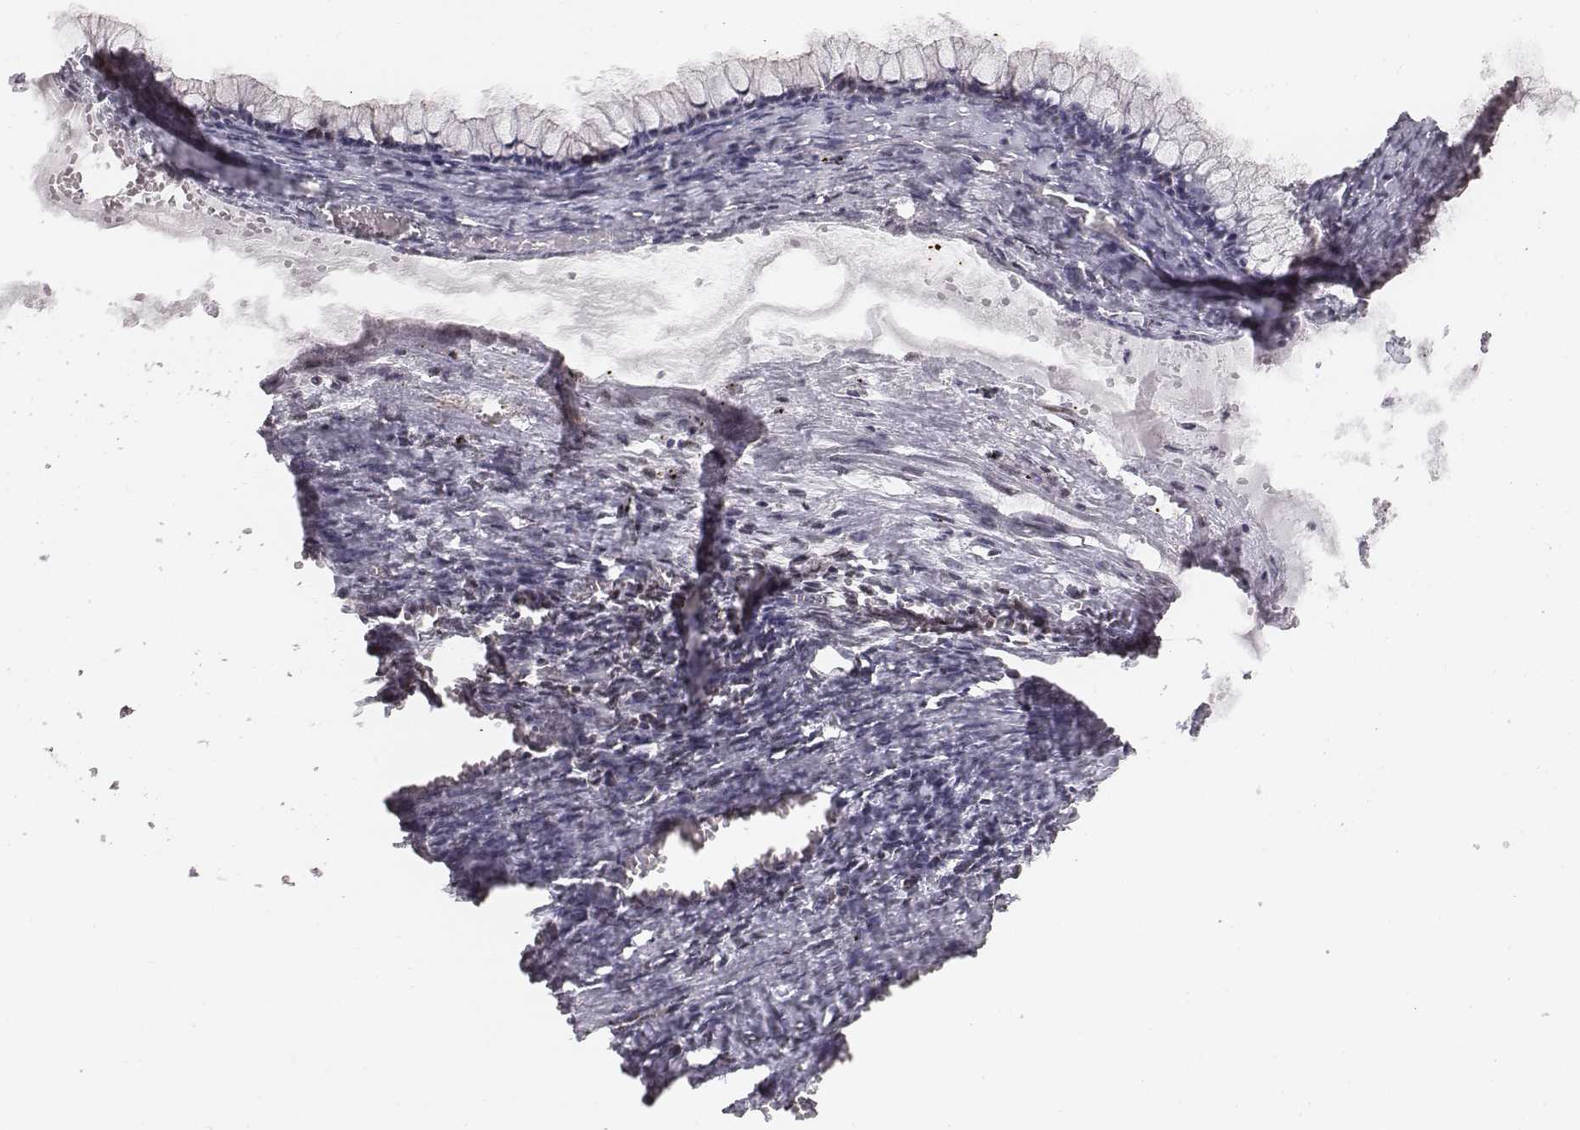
{"staining": {"intensity": "negative", "quantity": "none", "location": "none"}, "tissue": "ovarian cancer", "cell_type": "Tumor cells", "image_type": "cancer", "snomed": [{"axis": "morphology", "description": "Cystadenocarcinoma, mucinous, NOS"}, {"axis": "topography", "description": "Ovary"}], "caption": "This is a photomicrograph of IHC staining of ovarian mucinous cystadenocarcinoma, which shows no staining in tumor cells. (Stains: DAB immunohistochemistry (IHC) with hematoxylin counter stain, Microscopy: brightfield microscopy at high magnification).", "gene": "ACOT2", "patient": {"sex": "female", "age": 67}}